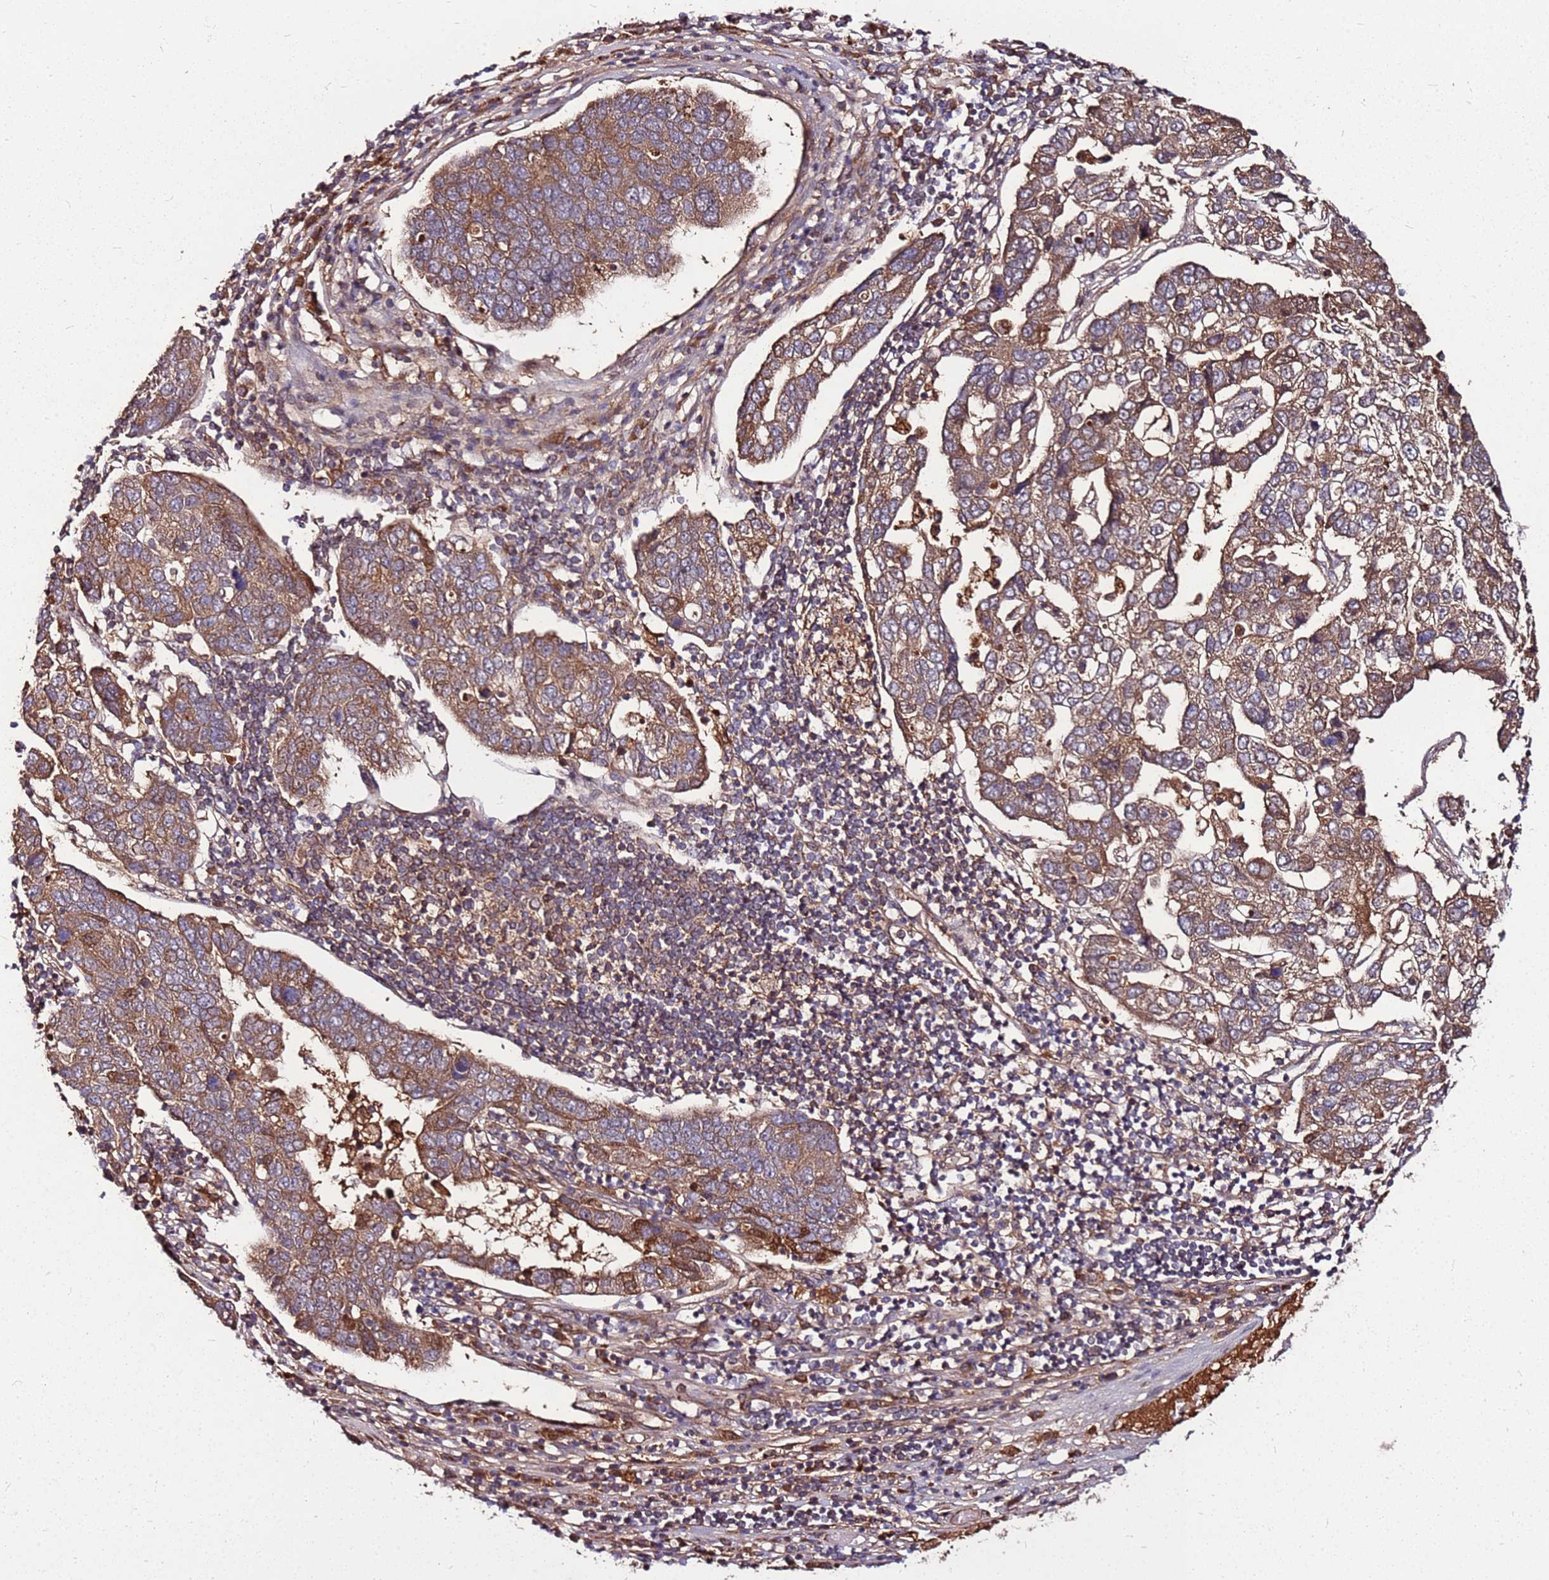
{"staining": {"intensity": "moderate", "quantity": ">75%", "location": "cytoplasmic/membranous"}, "tissue": "pancreatic cancer", "cell_type": "Tumor cells", "image_type": "cancer", "snomed": [{"axis": "morphology", "description": "Adenocarcinoma, NOS"}, {"axis": "topography", "description": "Pancreas"}], "caption": "IHC micrograph of human pancreatic adenocarcinoma stained for a protein (brown), which exhibits medium levels of moderate cytoplasmic/membranous staining in approximately >75% of tumor cells.", "gene": "LYPLAL1", "patient": {"sex": "female", "age": 61}}